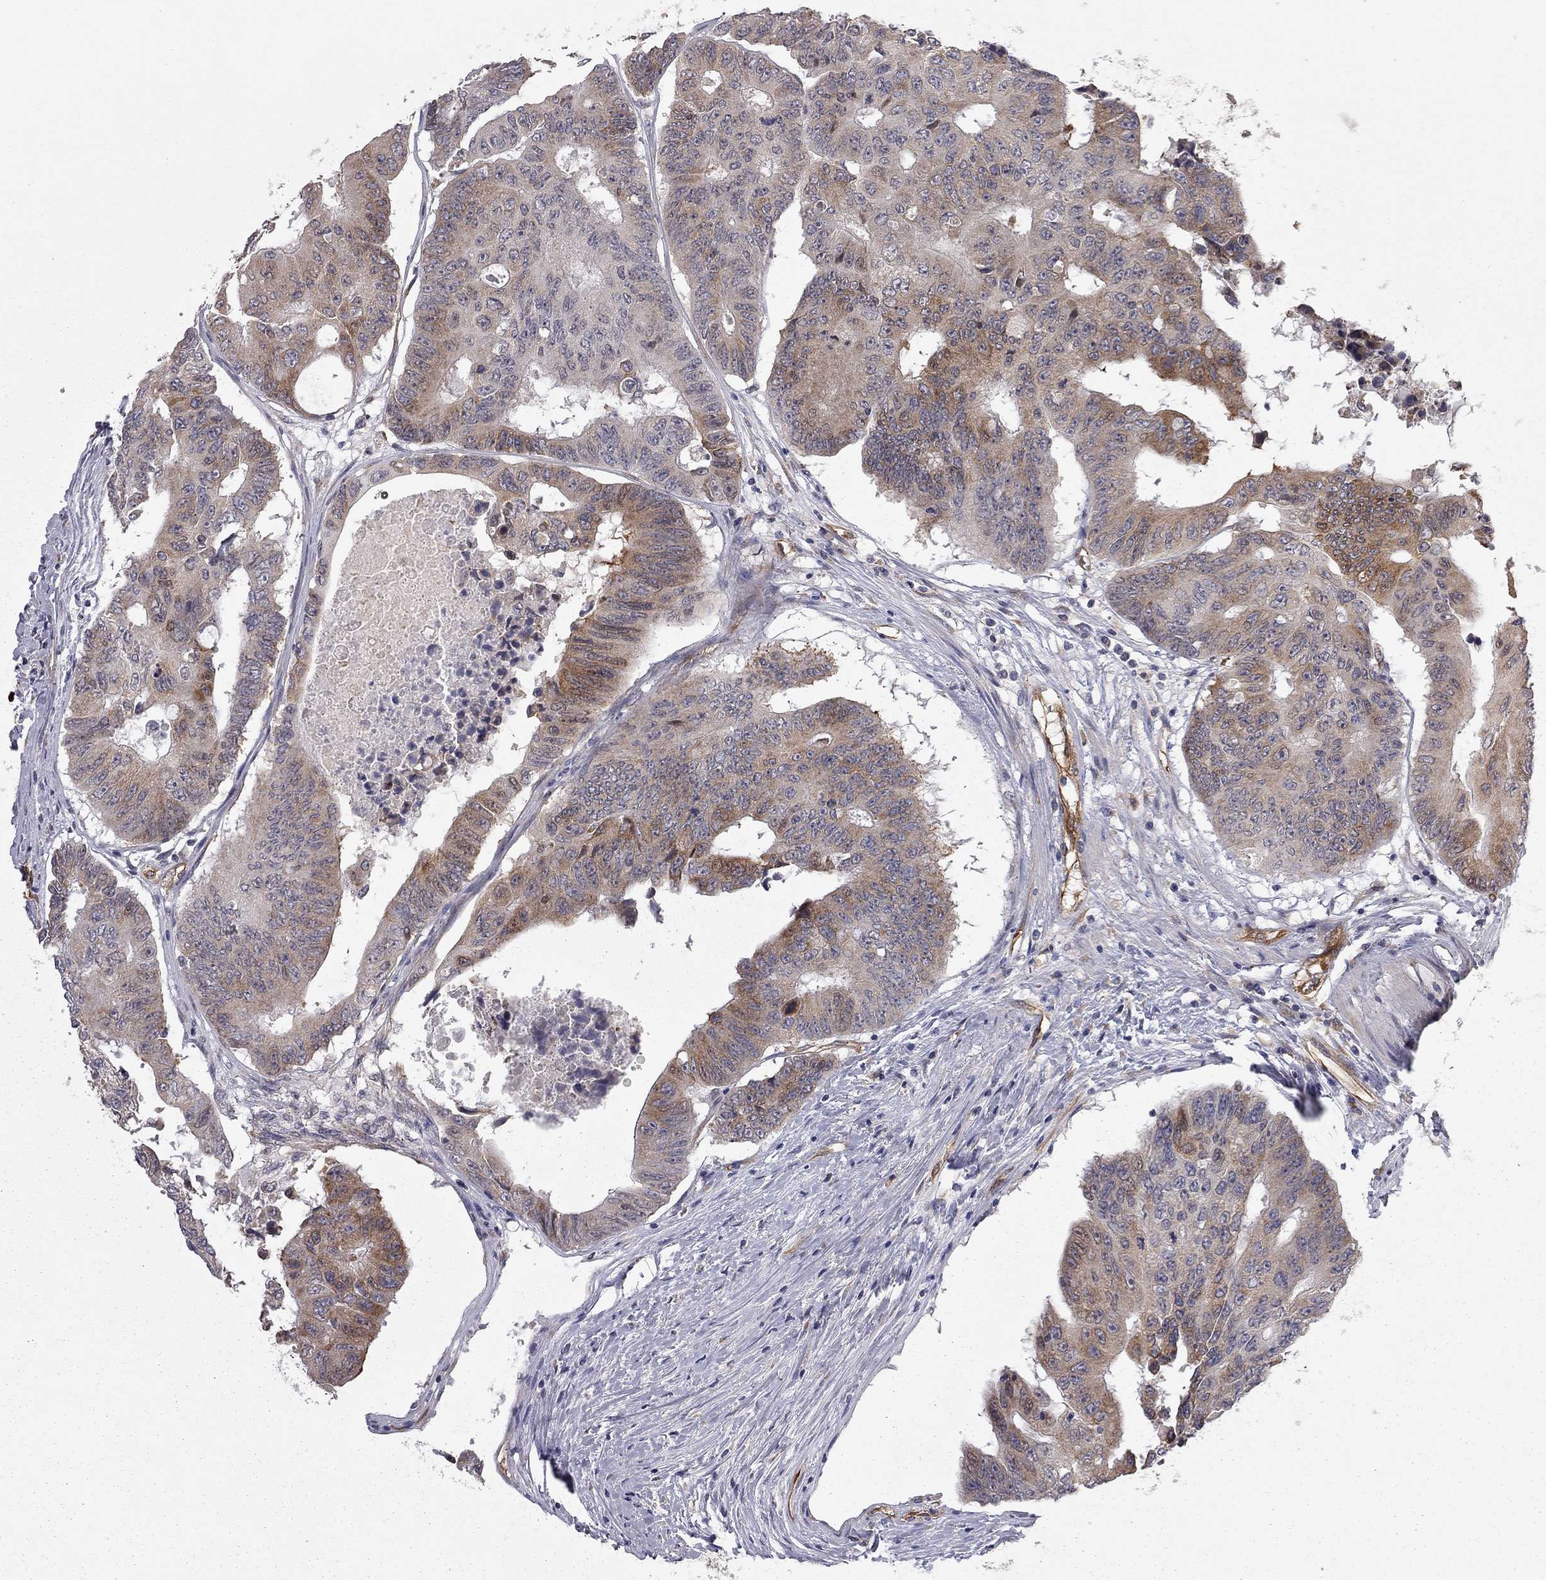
{"staining": {"intensity": "moderate", "quantity": "25%-75%", "location": "cytoplasmic/membranous"}, "tissue": "colorectal cancer", "cell_type": "Tumor cells", "image_type": "cancer", "snomed": [{"axis": "morphology", "description": "Adenocarcinoma, NOS"}, {"axis": "topography", "description": "Rectum"}], "caption": "Protein staining by immunohistochemistry reveals moderate cytoplasmic/membranous expression in about 25%-75% of tumor cells in colorectal cancer.", "gene": "EXOC3L2", "patient": {"sex": "male", "age": 59}}